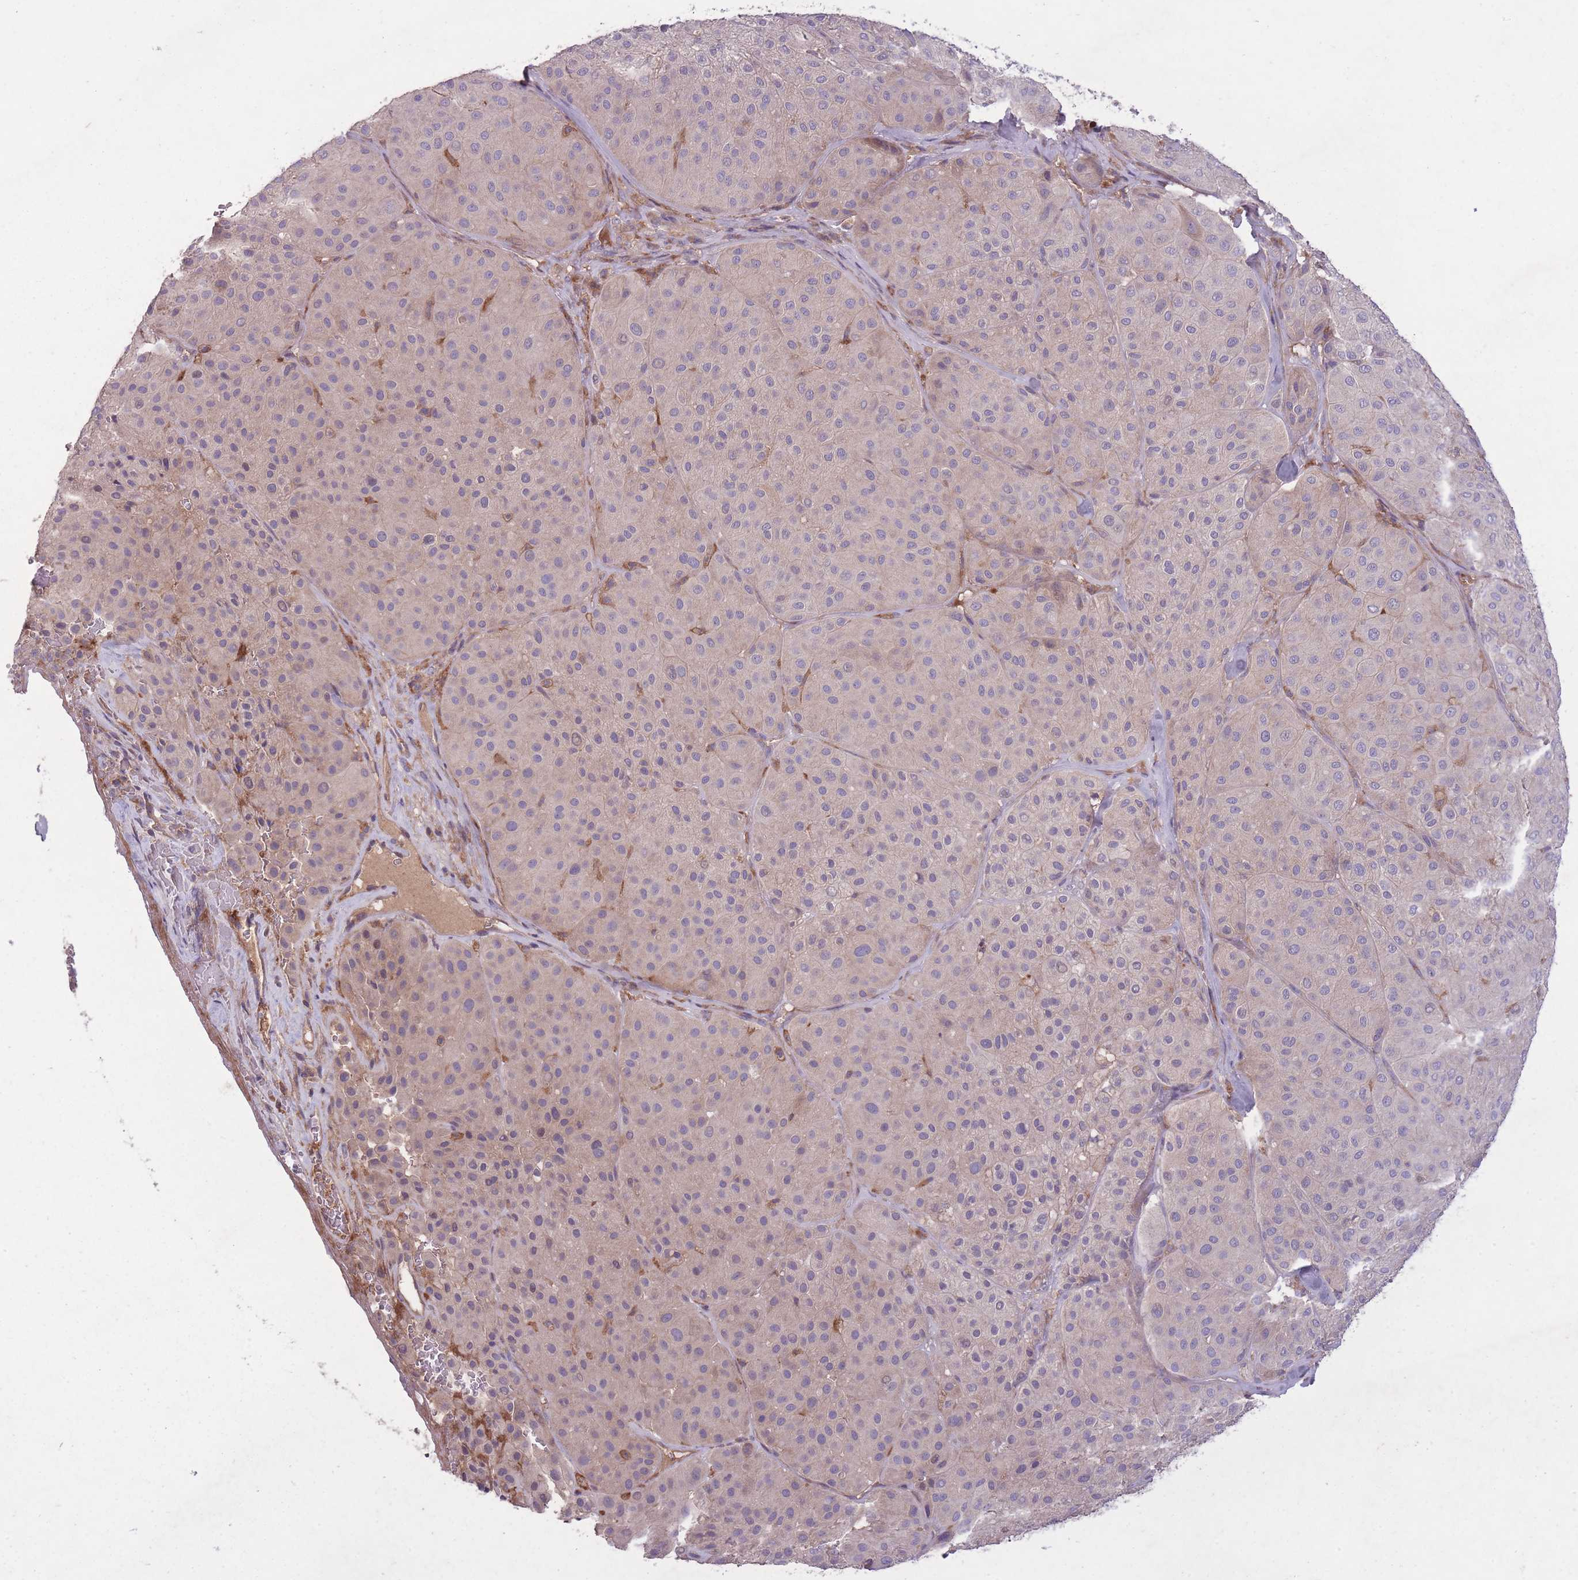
{"staining": {"intensity": "negative", "quantity": "none", "location": "none"}, "tissue": "melanoma", "cell_type": "Tumor cells", "image_type": "cancer", "snomed": [{"axis": "morphology", "description": "Malignant melanoma, Metastatic site"}, {"axis": "topography", "description": "Smooth muscle"}], "caption": "Tumor cells are negative for protein expression in human malignant melanoma (metastatic site). (Stains: DAB immunohistochemistry (IHC) with hematoxylin counter stain, Microscopy: brightfield microscopy at high magnification).", "gene": "OR2V2", "patient": {"sex": "male", "age": 41}}